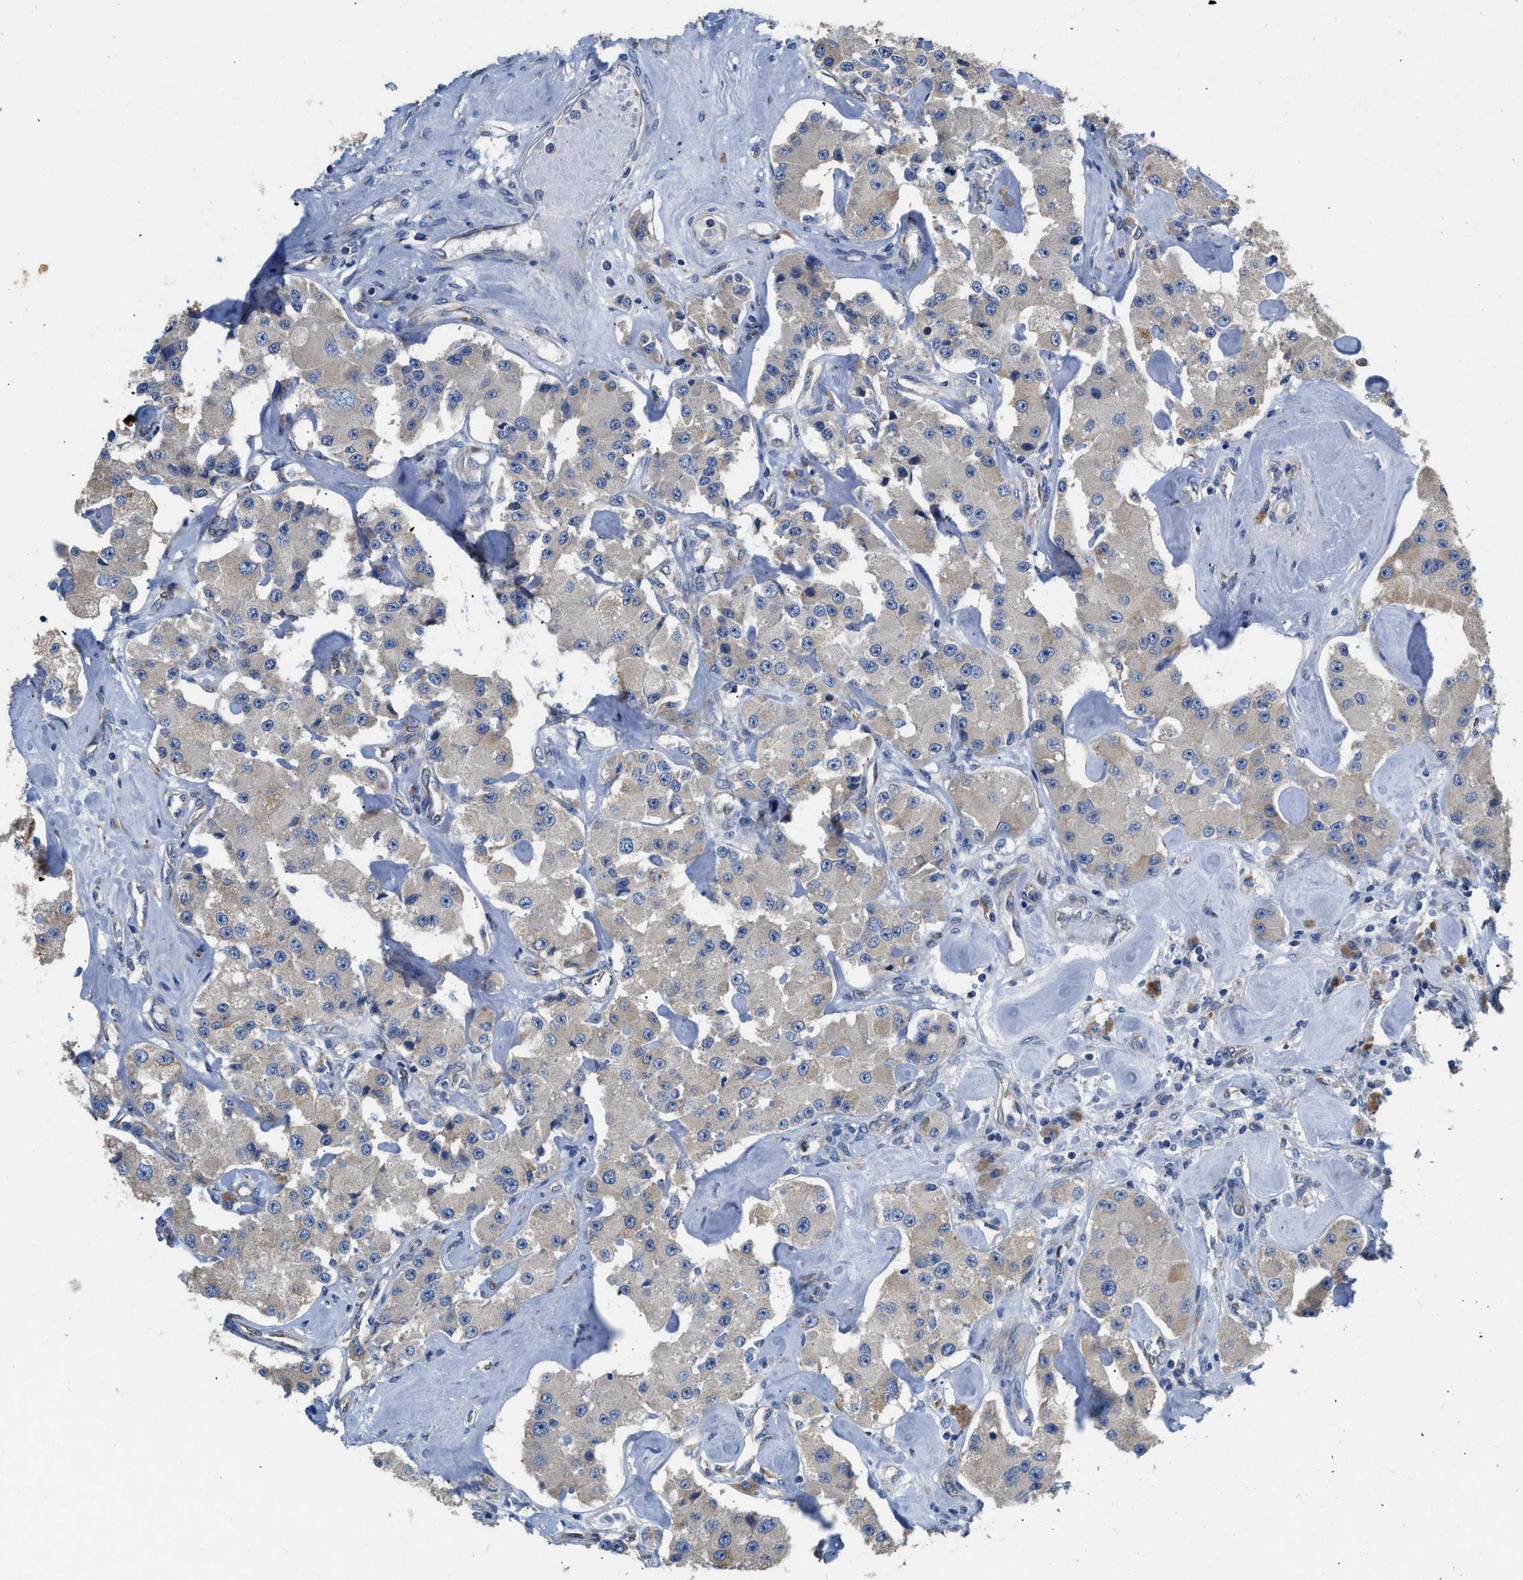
{"staining": {"intensity": "weak", "quantity": "25%-75%", "location": "cytoplasmic/membranous"}, "tissue": "carcinoid", "cell_type": "Tumor cells", "image_type": "cancer", "snomed": [{"axis": "morphology", "description": "Carcinoid, malignant, NOS"}, {"axis": "topography", "description": "Pancreas"}], "caption": "An immunohistochemistry photomicrograph of tumor tissue is shown. Protein staining in brown highlights weak cytoplasmic/membranous positivity in carcinoid within tumor cells. The staining was performed using DAB to visualize the protein expression in brown, while the nuclei were stained in blue with hematoxylin (Magnification: 20x).", "gene": "GGCX", "patient": {"sex": "male", "age": 41}}